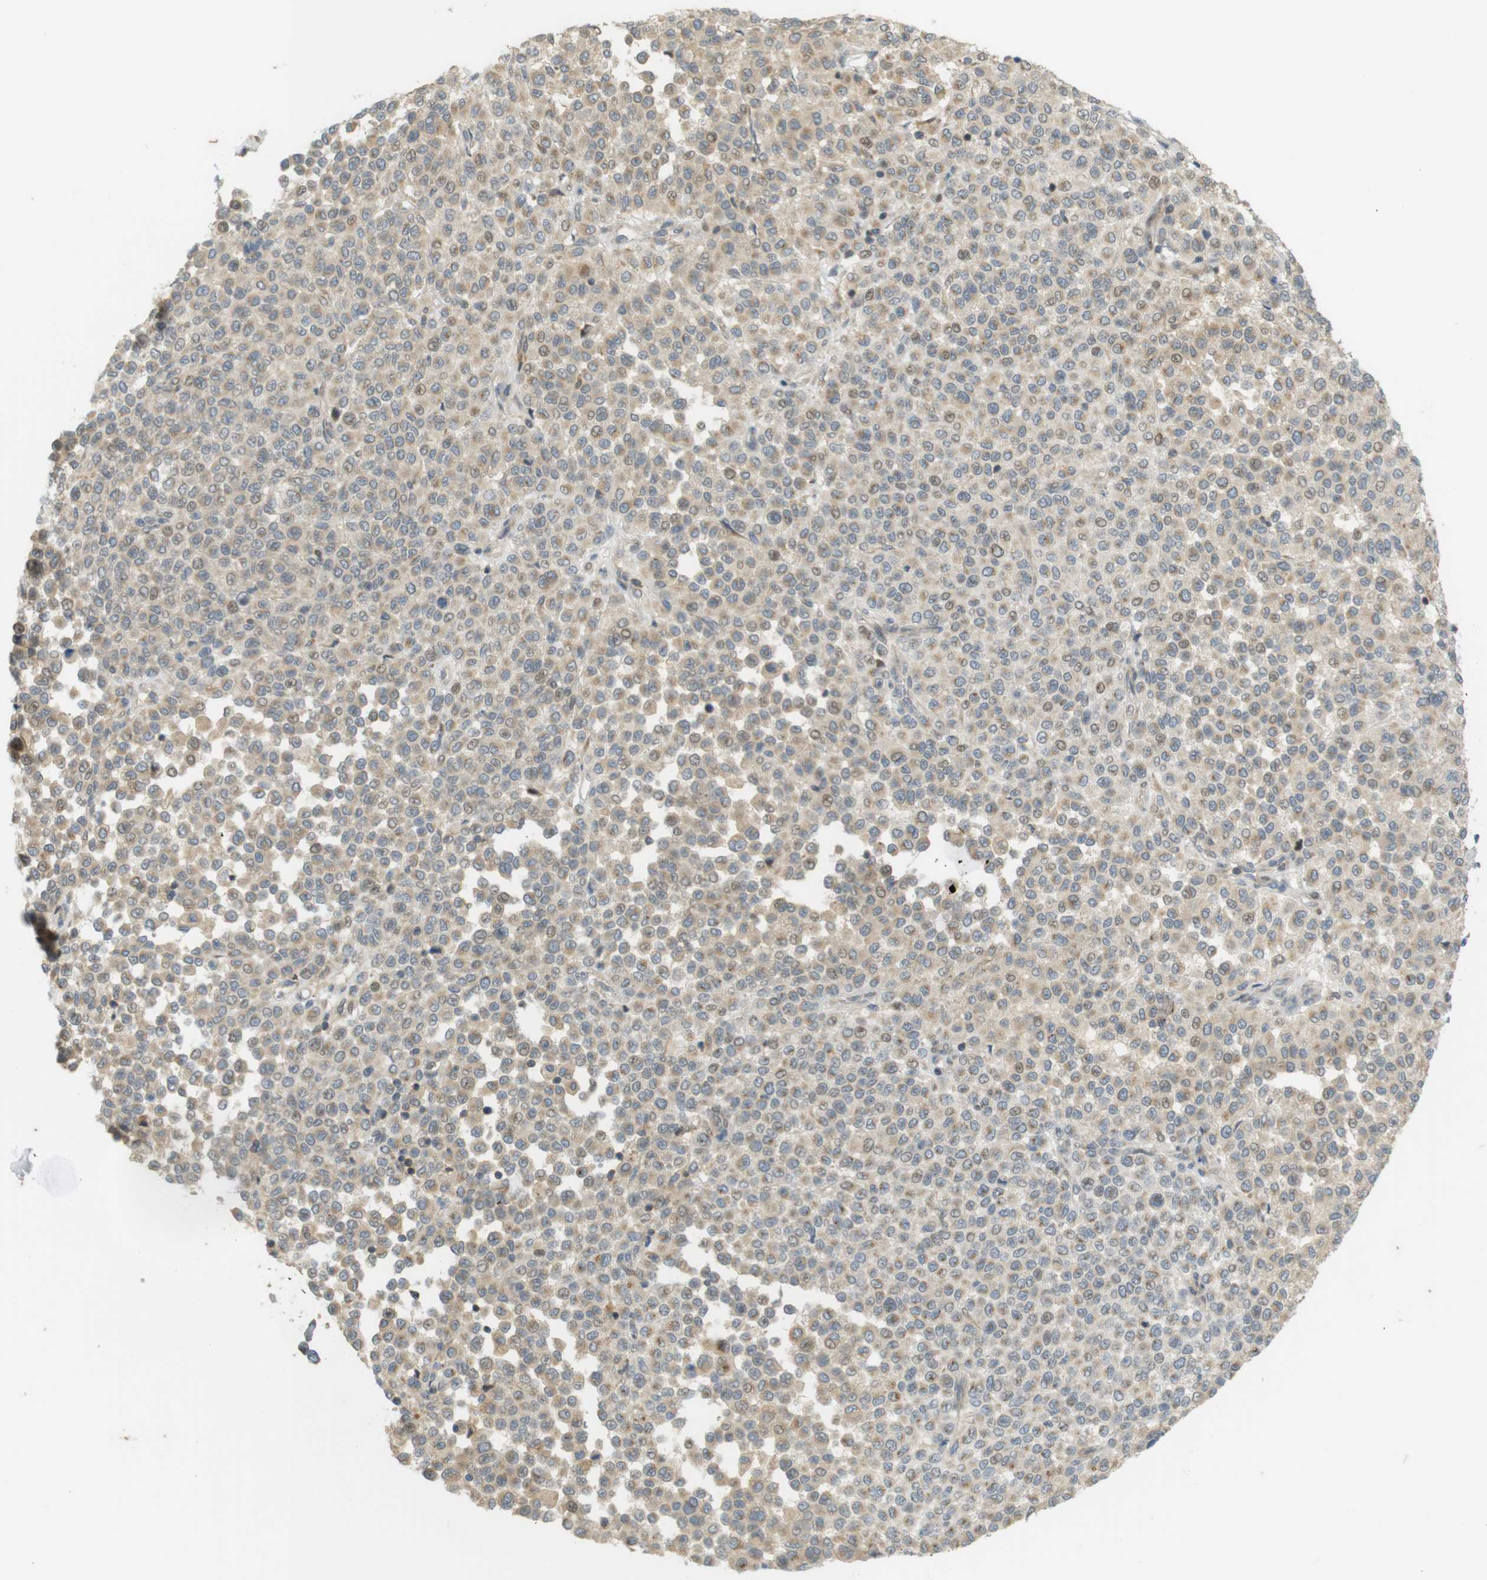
{"staining": {"intensity": "weak", "quantity": ">75%", "location": "cytoplasmic/membranous"}, "tissue": "melanoma", "cell_type": "Tumor cells", "image_type": "cancer", "snomed": [{"axis": "morphology", "description": "Malignant melanoma, Metastatic site"}, {"axis": "topography", "description": "Pancreas"}], "caption": "Brown immunohistochemical staining in melanoma shows weak cytoplasmic/membranous staining in about >75% of tumor cells. The protein is stained brown, and the nuclei are stained in blue (DAB (3,3'-diaminobenzidine) IHC with brightfield microscopy, high magnification).", "gene": "CLRN3", "patient": {"sex": "female", "age": 30}}